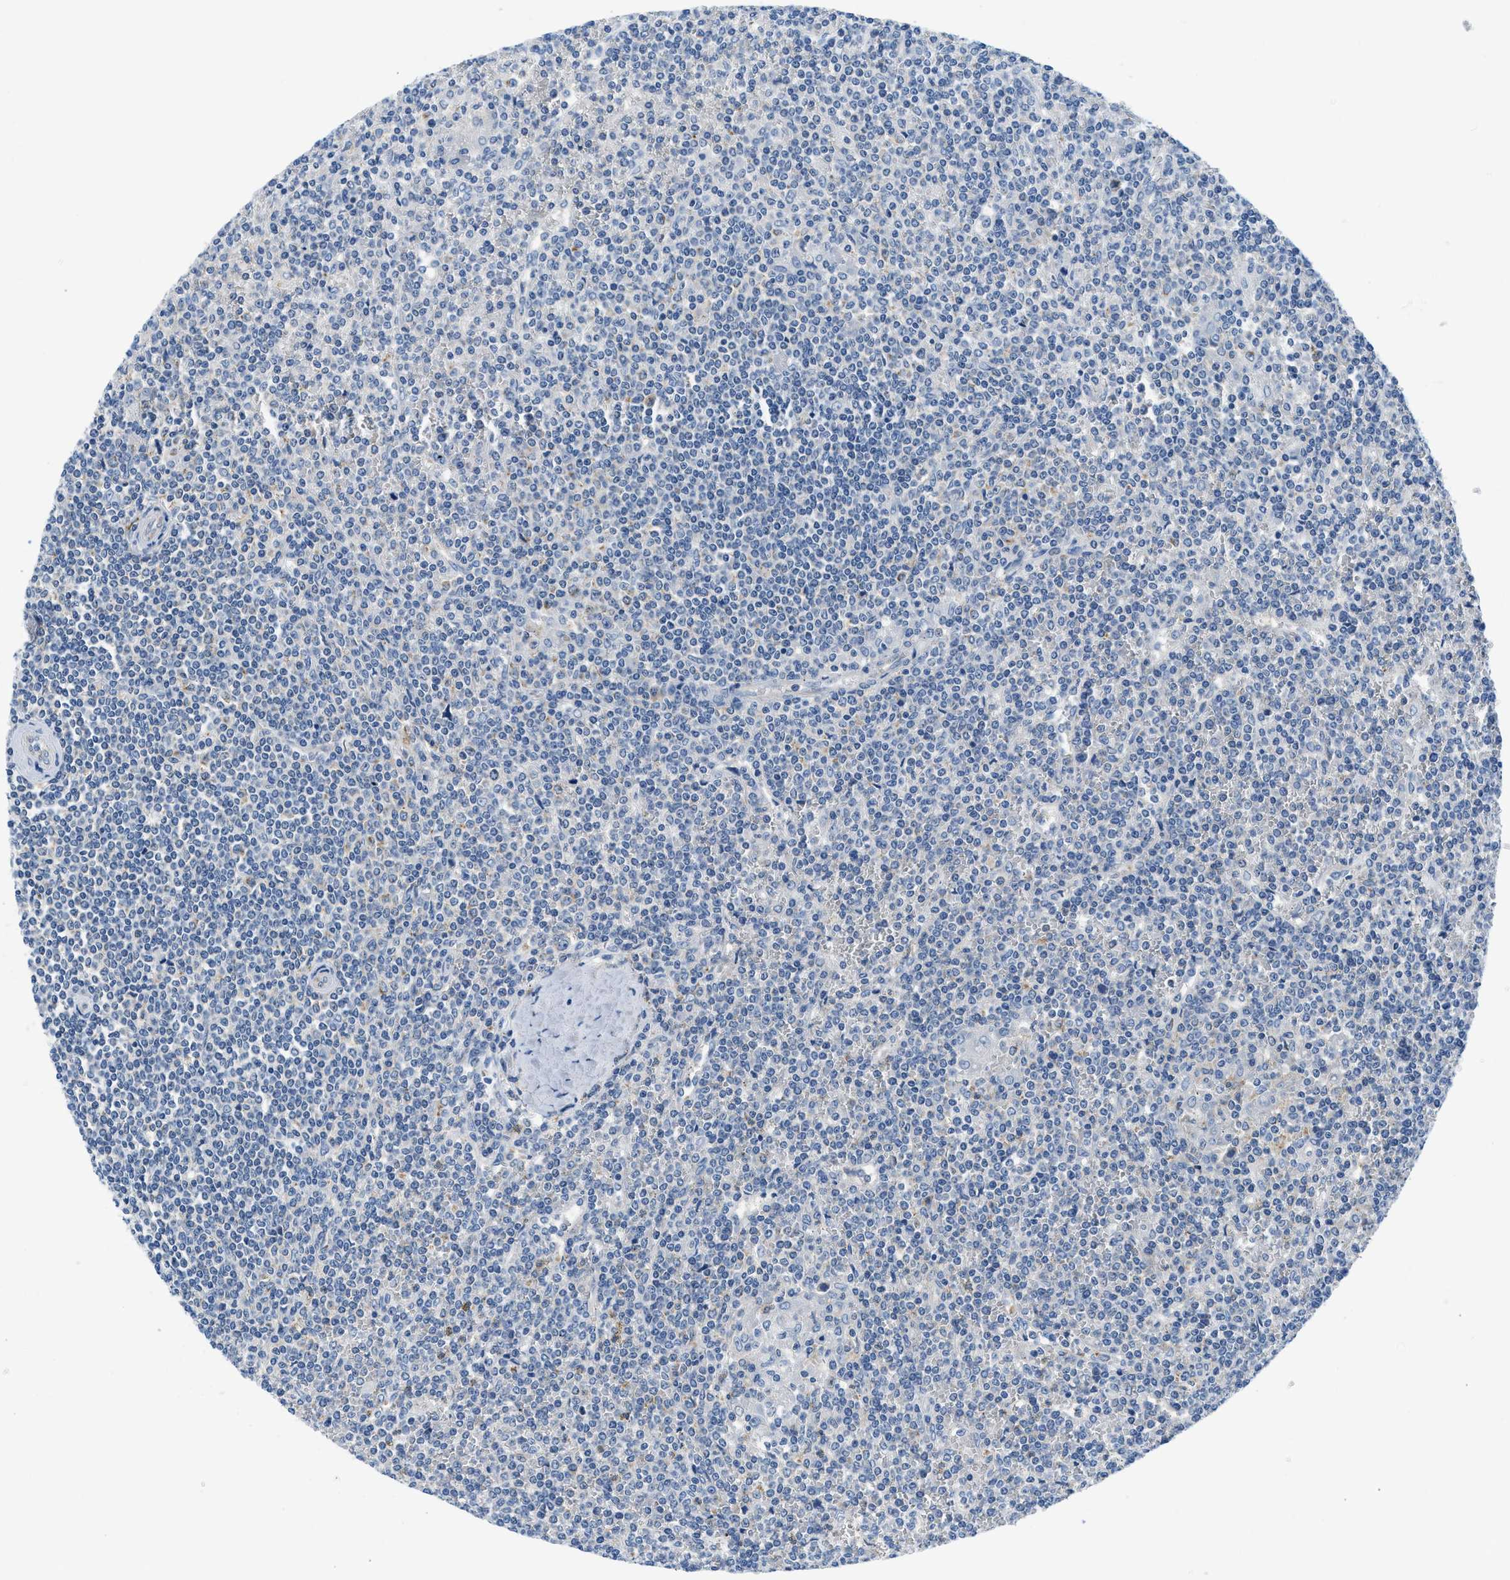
{"staining": {"intensity": "negative", "quantity": "none", "location": "none"}, "tissue": "lymphoma", "cell_type": "Tumor cells", "image_type": "cancer", "snomed": [{"axis": "morphology", "description": "Malignant lymphoma, non-Hodgkin's type, Low grade"}, {"axis": "topography", "description": "Spleen"}], "caption": "A high-resolution micrograph shows IHC staining of lymphoma, which shows no significant staining in tumor cells.", "gene": "BNC2", "patient": {"sex": "female", "age": 19}}